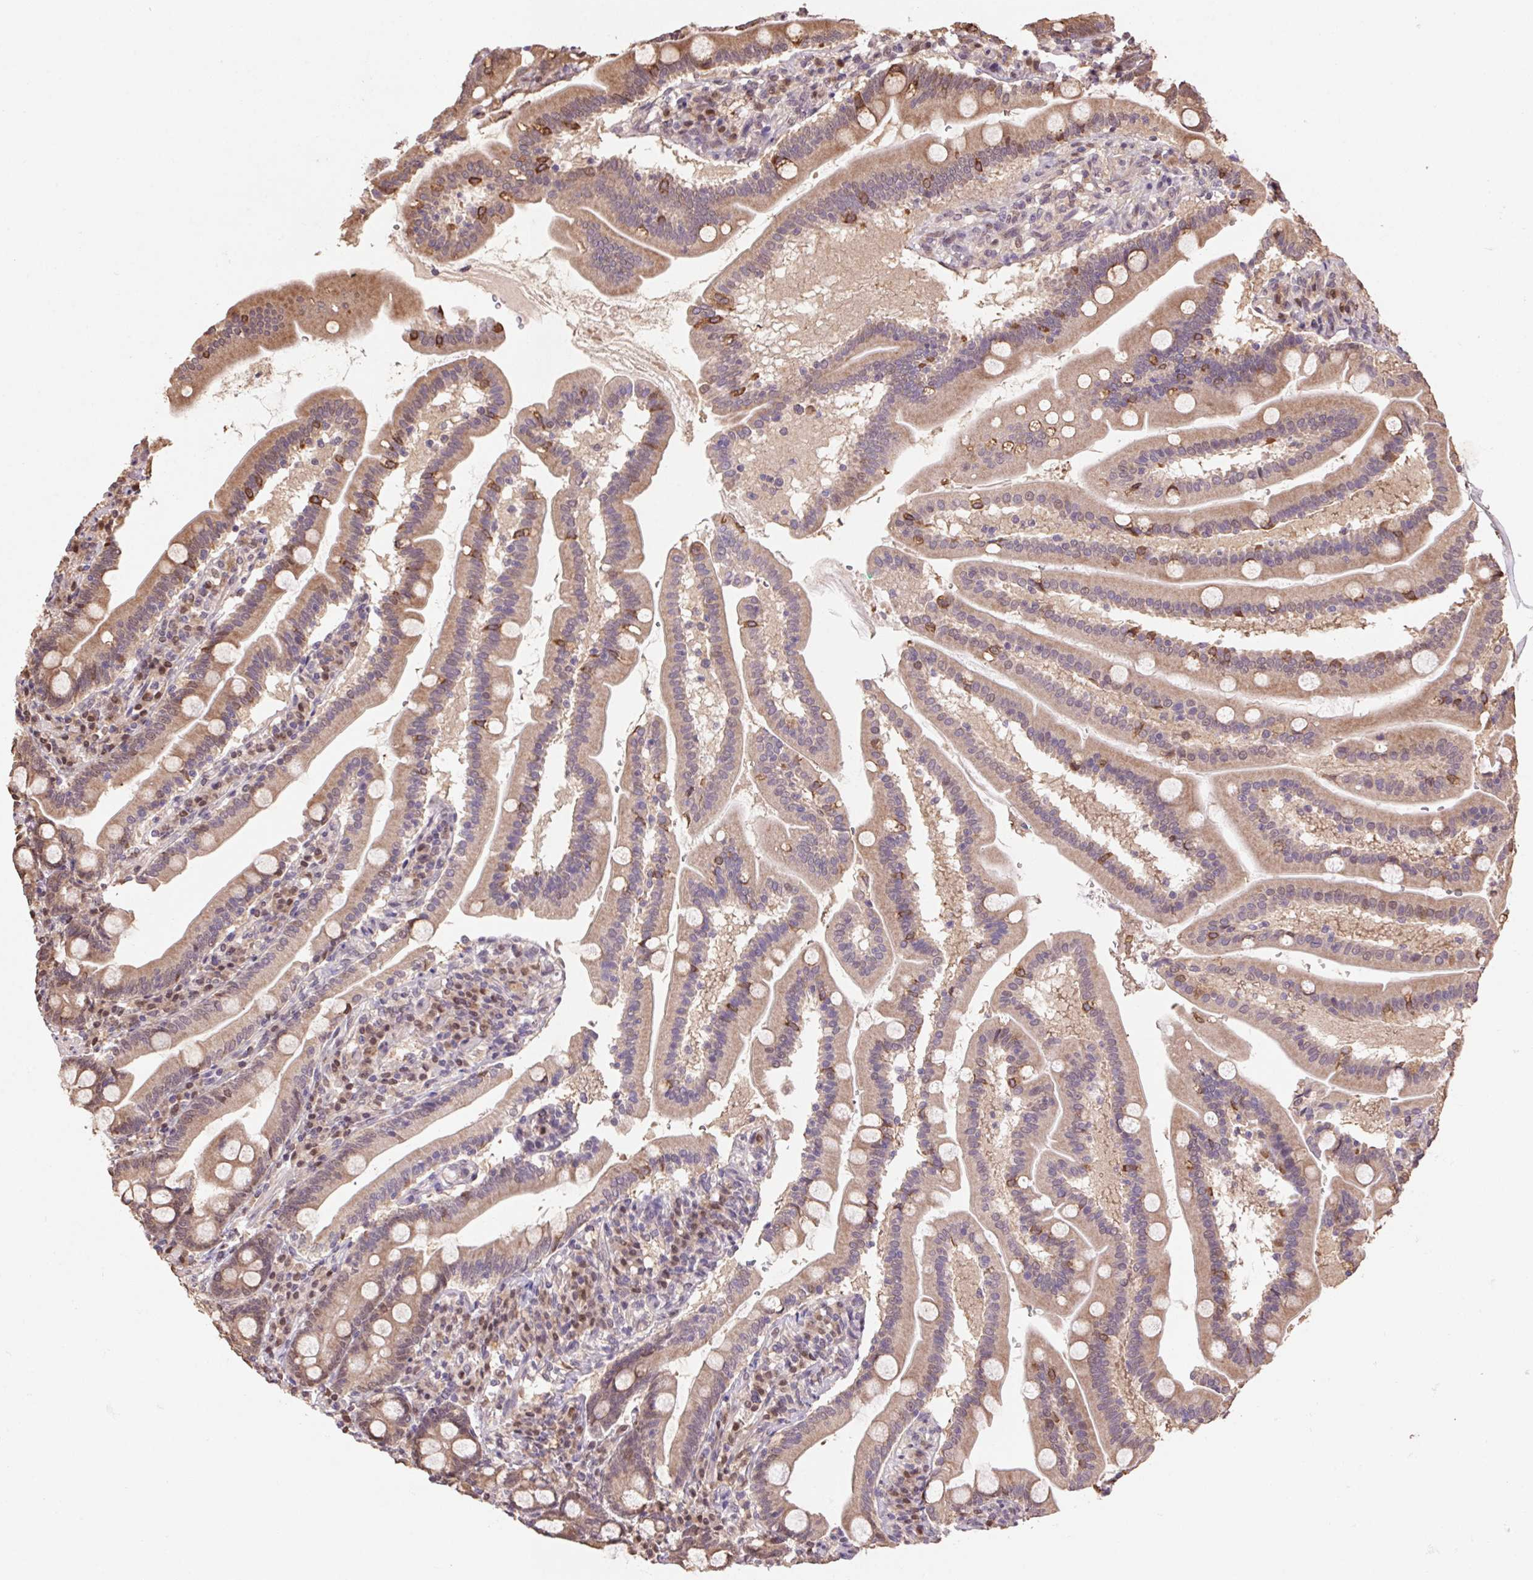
{"staining": {"intensity": "moderate", "quantity": ">75%", "location": "cytoplasmic/membranous"}, "tissue": "duodenum", "cell_type": "Glandular cells", "image_type": "normal", "snomed": [{"axis": "morphology", "description": "Normal tissue, NOS"}, {"axis": "topography", "description": "Duodenum"}], "caption": "Immunohistochemistry (IHC) staining of benign duodenum, which exhibits medium levels of moderate cytoplasmic/membranous positivity in approximately >75% of glandular cells indicating moderate cytoplasmic/membranous protein staining. The staining was performed using DAB (3,3'-diaminobenzidine) (brown) for protein detection and nuclei were counterstained in hematoxylin (blue).", "gene": "CUTA", "patient": {"sex": "female", "age": 67}}